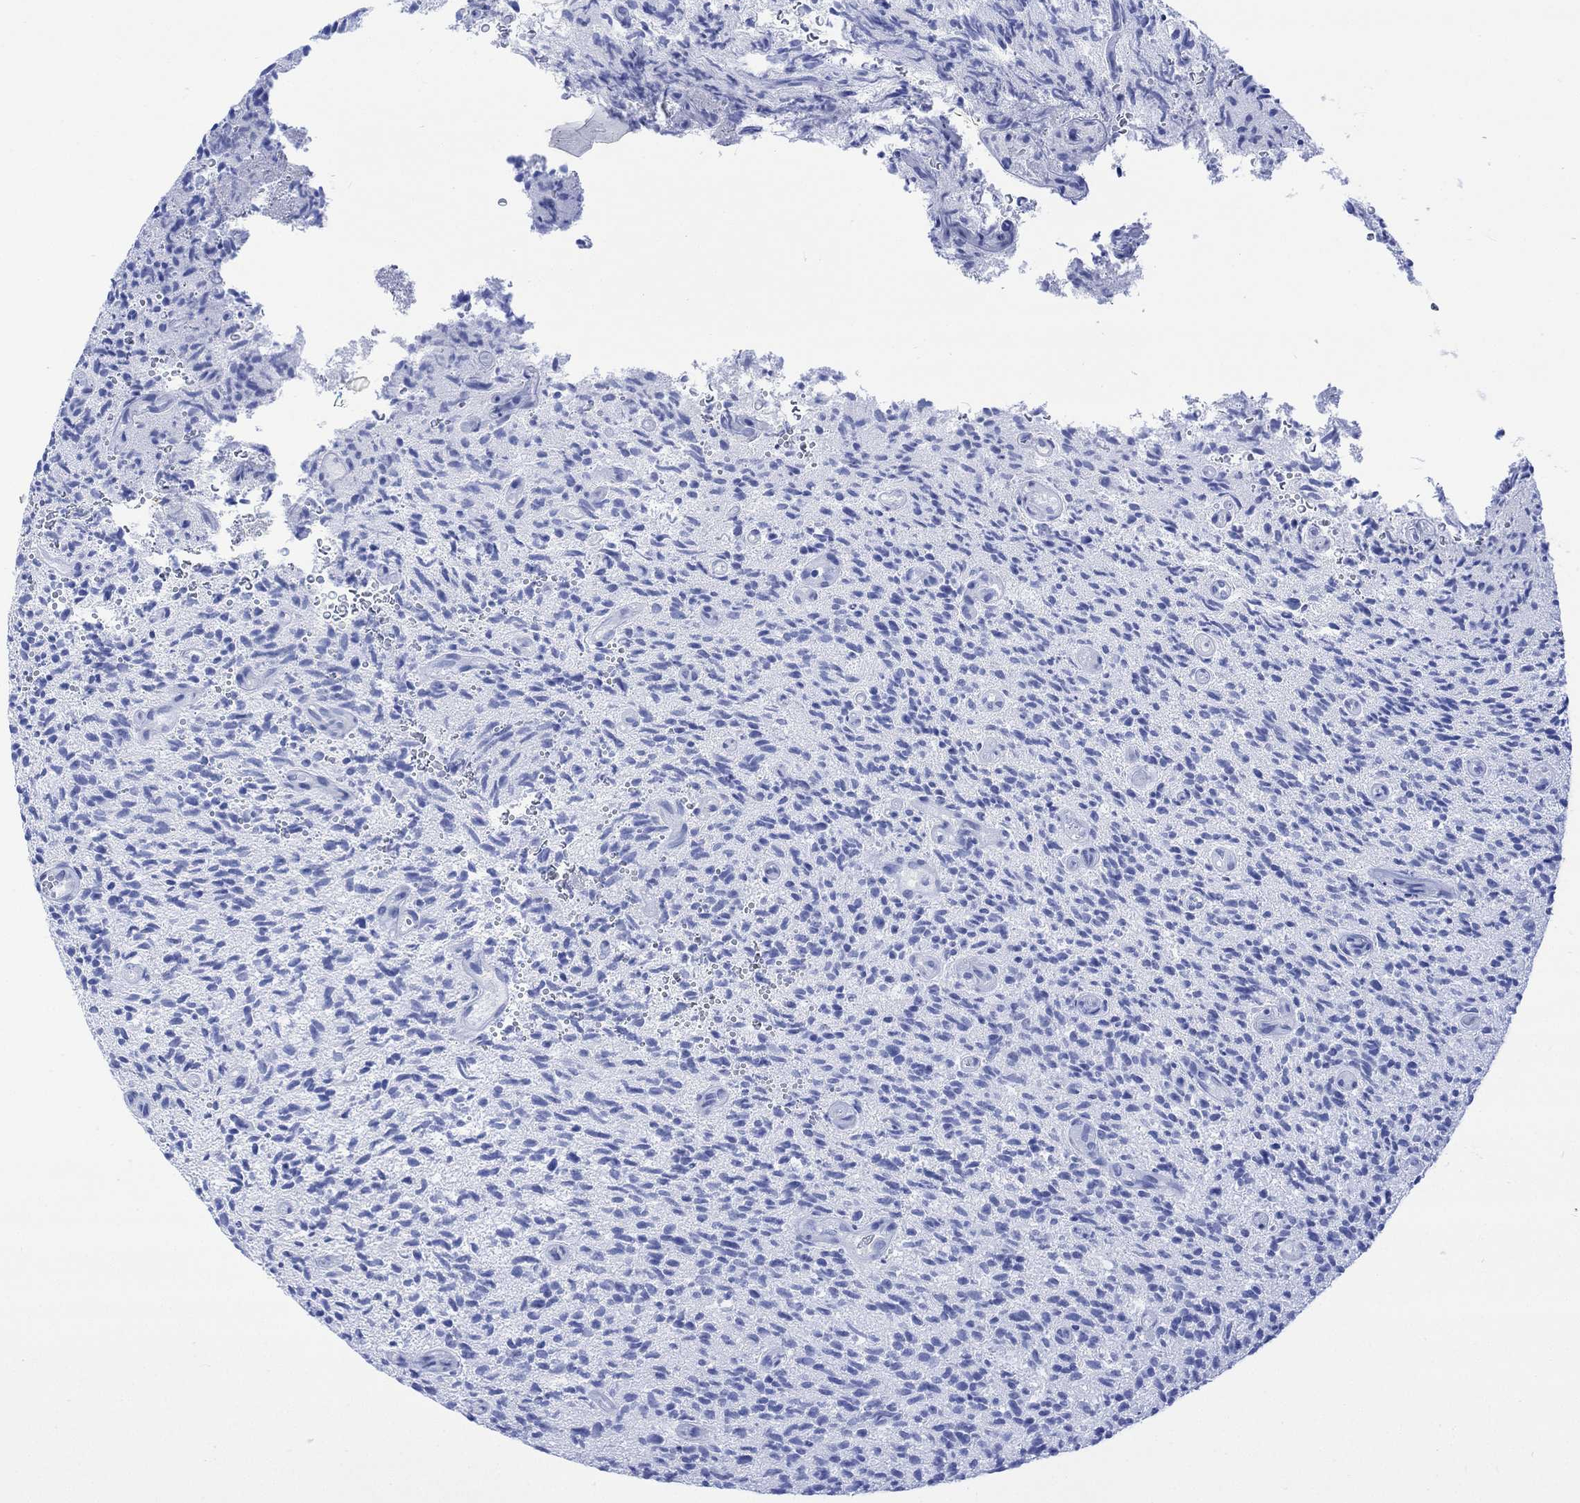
{"staining": {"intensity": "negative", "quantity": "none", "location": "none"}, "tissue": "glioma", "cell_type": "Tumor cells", "image_type": "cancer", "snomed": [{"axis": "morphology", "description": "Glioma, malignant, High grade"}, {"axis": "topography", "description": "Brain"}], "caption": "IHC photomicrograph of neoplastic tissue: human malignant high-grade glioma stained with DAB (3,3'-diaminobenzidine) shows no significant protein expression in tumor cells.", "gene": "CELF4", "patient": {"sex": "male", "age": 64}}